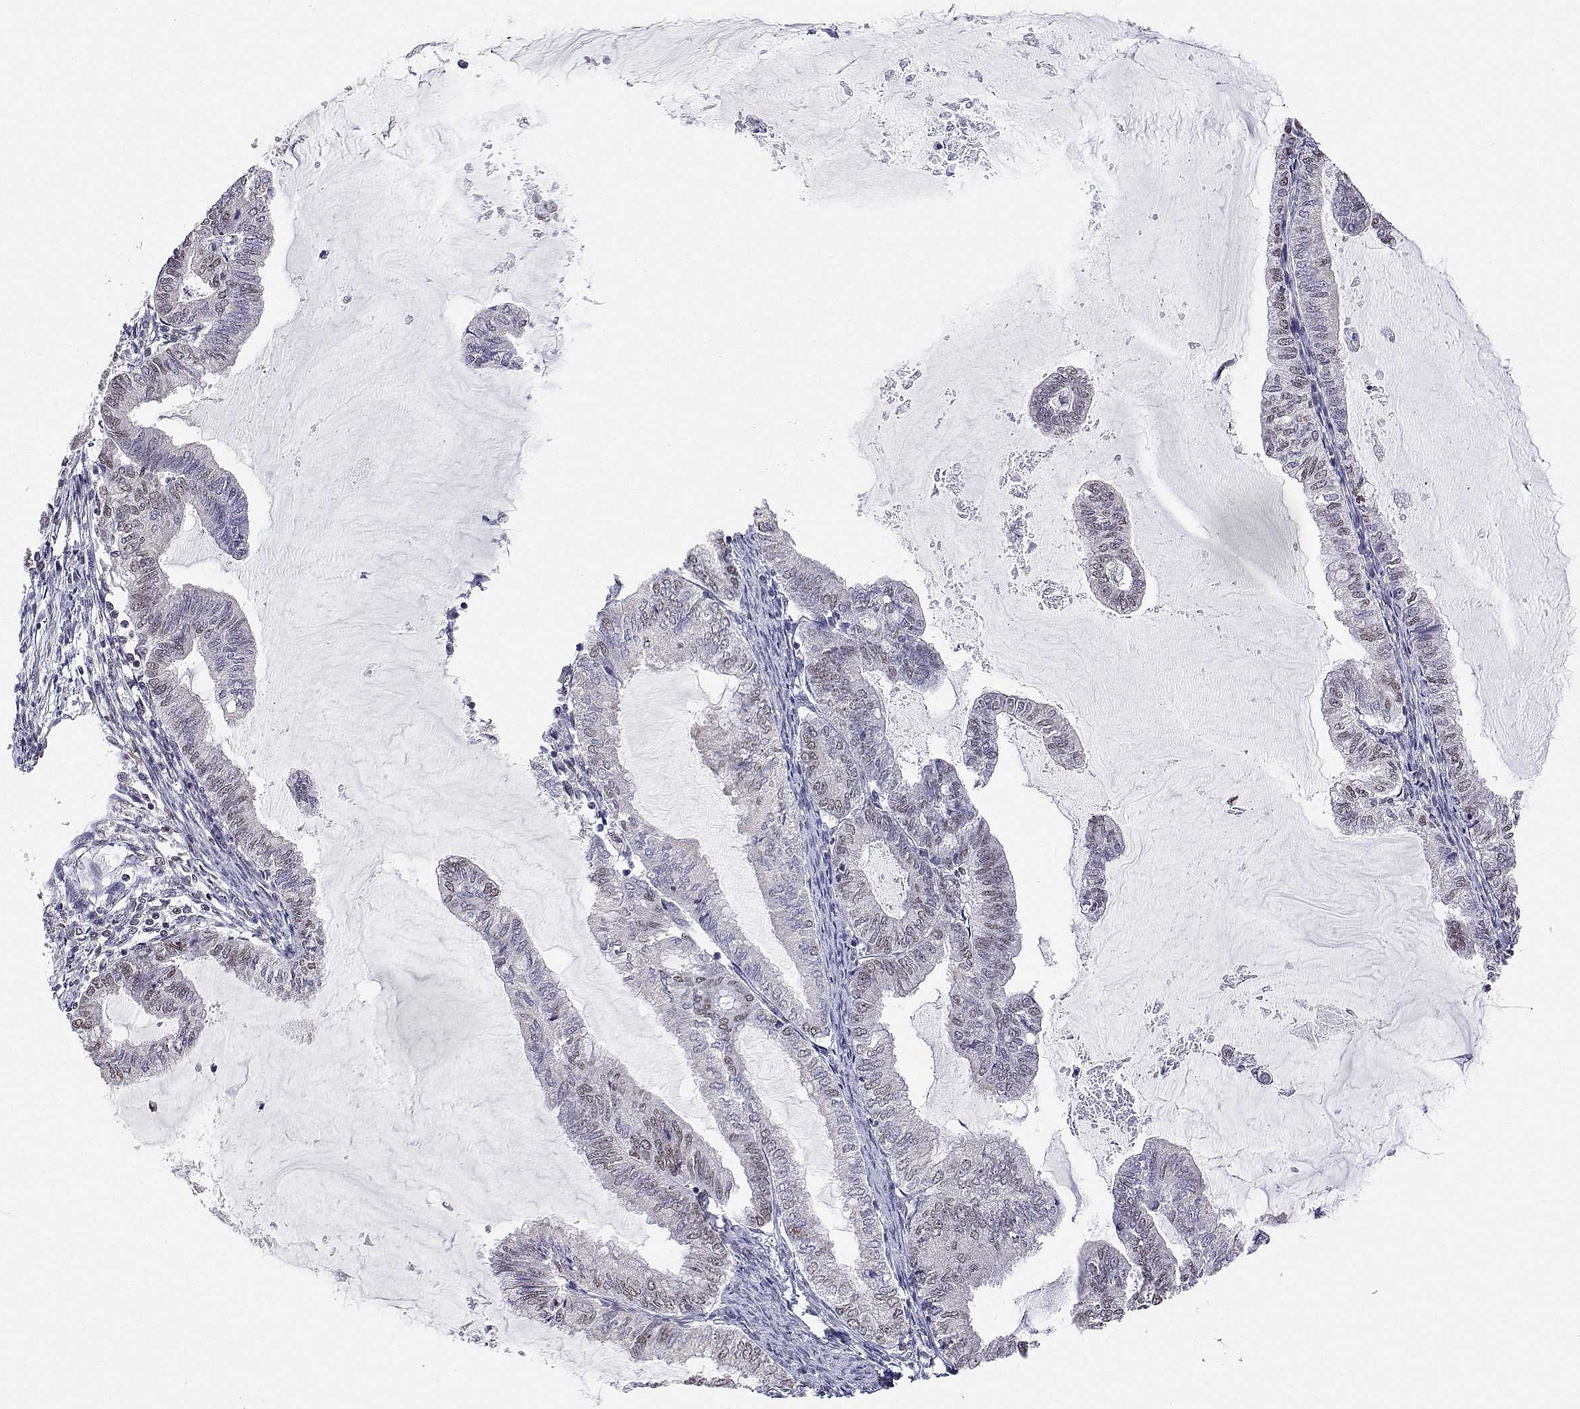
{"staining": {"intensity": "negative", "quantity": "none", "location": "none"}, "tissue": "endometrial cancer", "cell_type": "Tumor cells", "image_type": "cancer", "snomed": [{"axis": "morphology", "description": "Adenocarcinoma, NOS"}, {"axis": "topography", "description": "Endometrium"}], "caption": "An immunohistochemistry (IHC) image of endometrial adenocarcinoma is shown. There is no staining in tumor cells of endometrial adenocarcinoma.", "gene": "ADAR", "patient": {"sex": "female", "age": 79}}